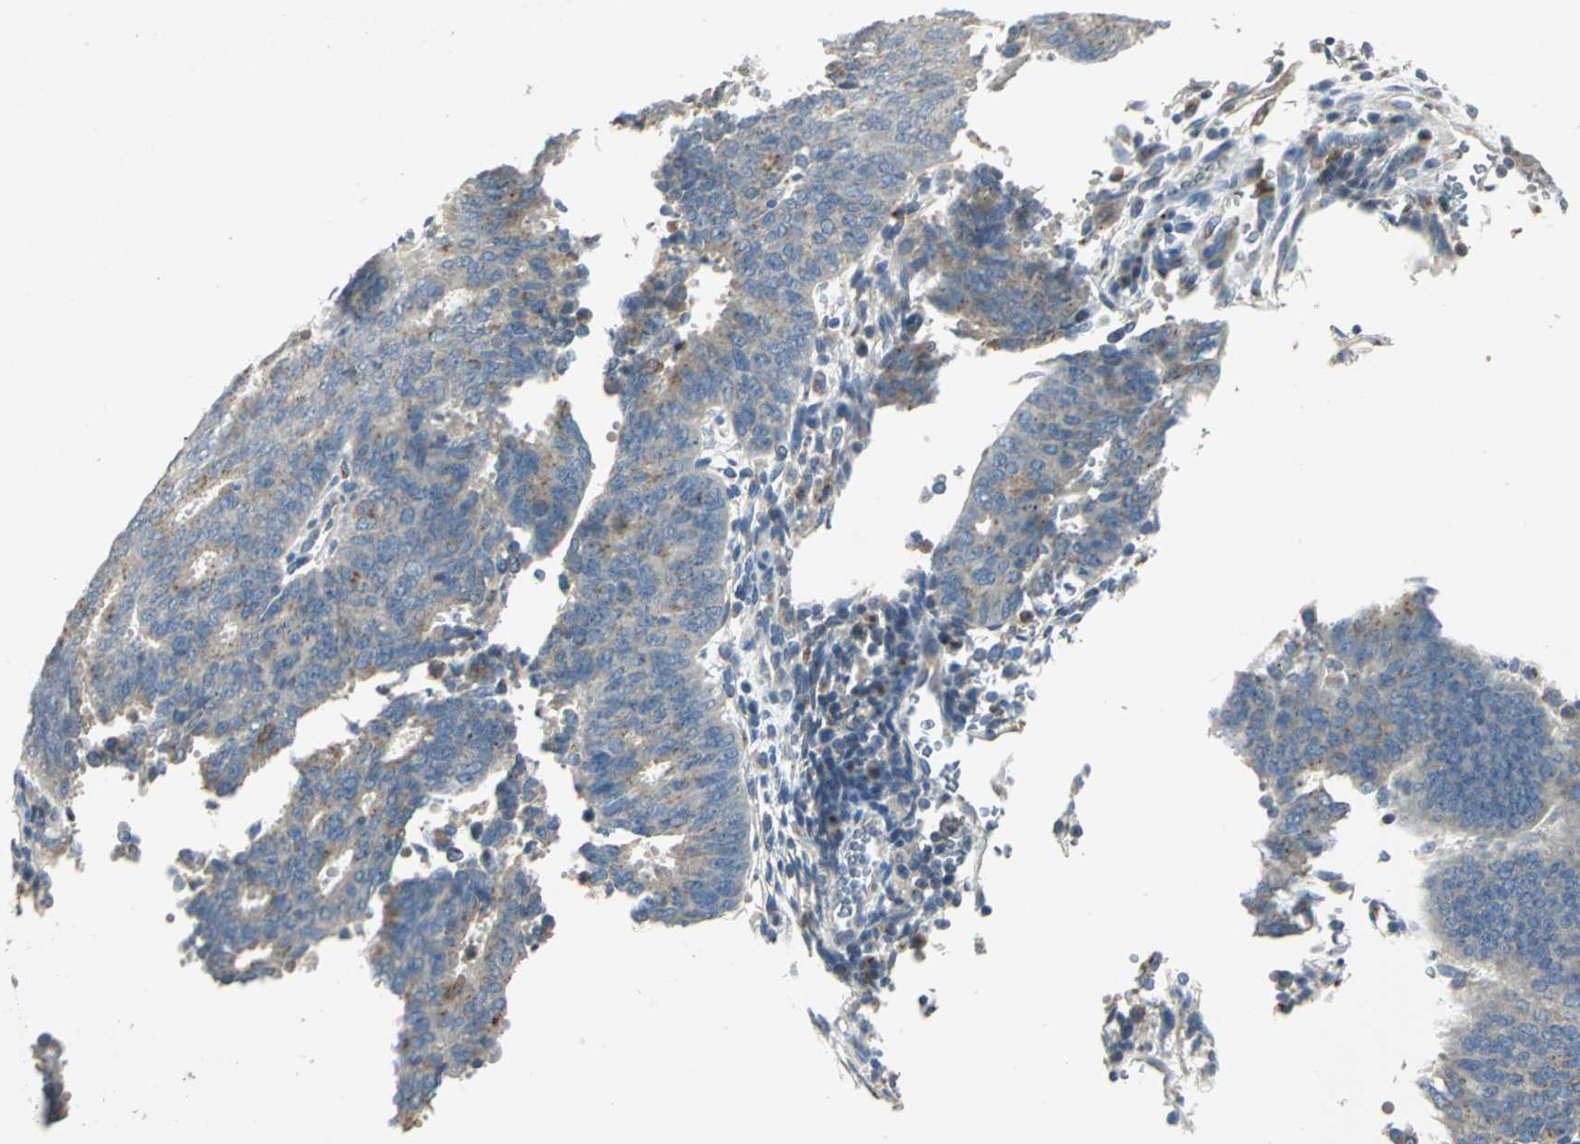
{"staining": {"intensity": "moderate", "quantity": "25%-75%", "location": "cytoplasmic/membranous"}, "tissue": "cervical cancer", "cell_type": "Tumor cells", "image_type": "cancer", "snomed": [{"axis": "morphology", "description": "Adenocarcinoma, NOS"}, {"axis": "topography", "description": "Cervix"}], "caption": "DAB (3,3'-diaminobenzidine) immunohistochemical staining of human cervical adenocarcinoma demonstrates moderate cytoplasmic/membranous protein expression in about 25%-75% of tumor cells.", "gene": "TM9SF2", "patient": {"sex": "female", "age": 44}}